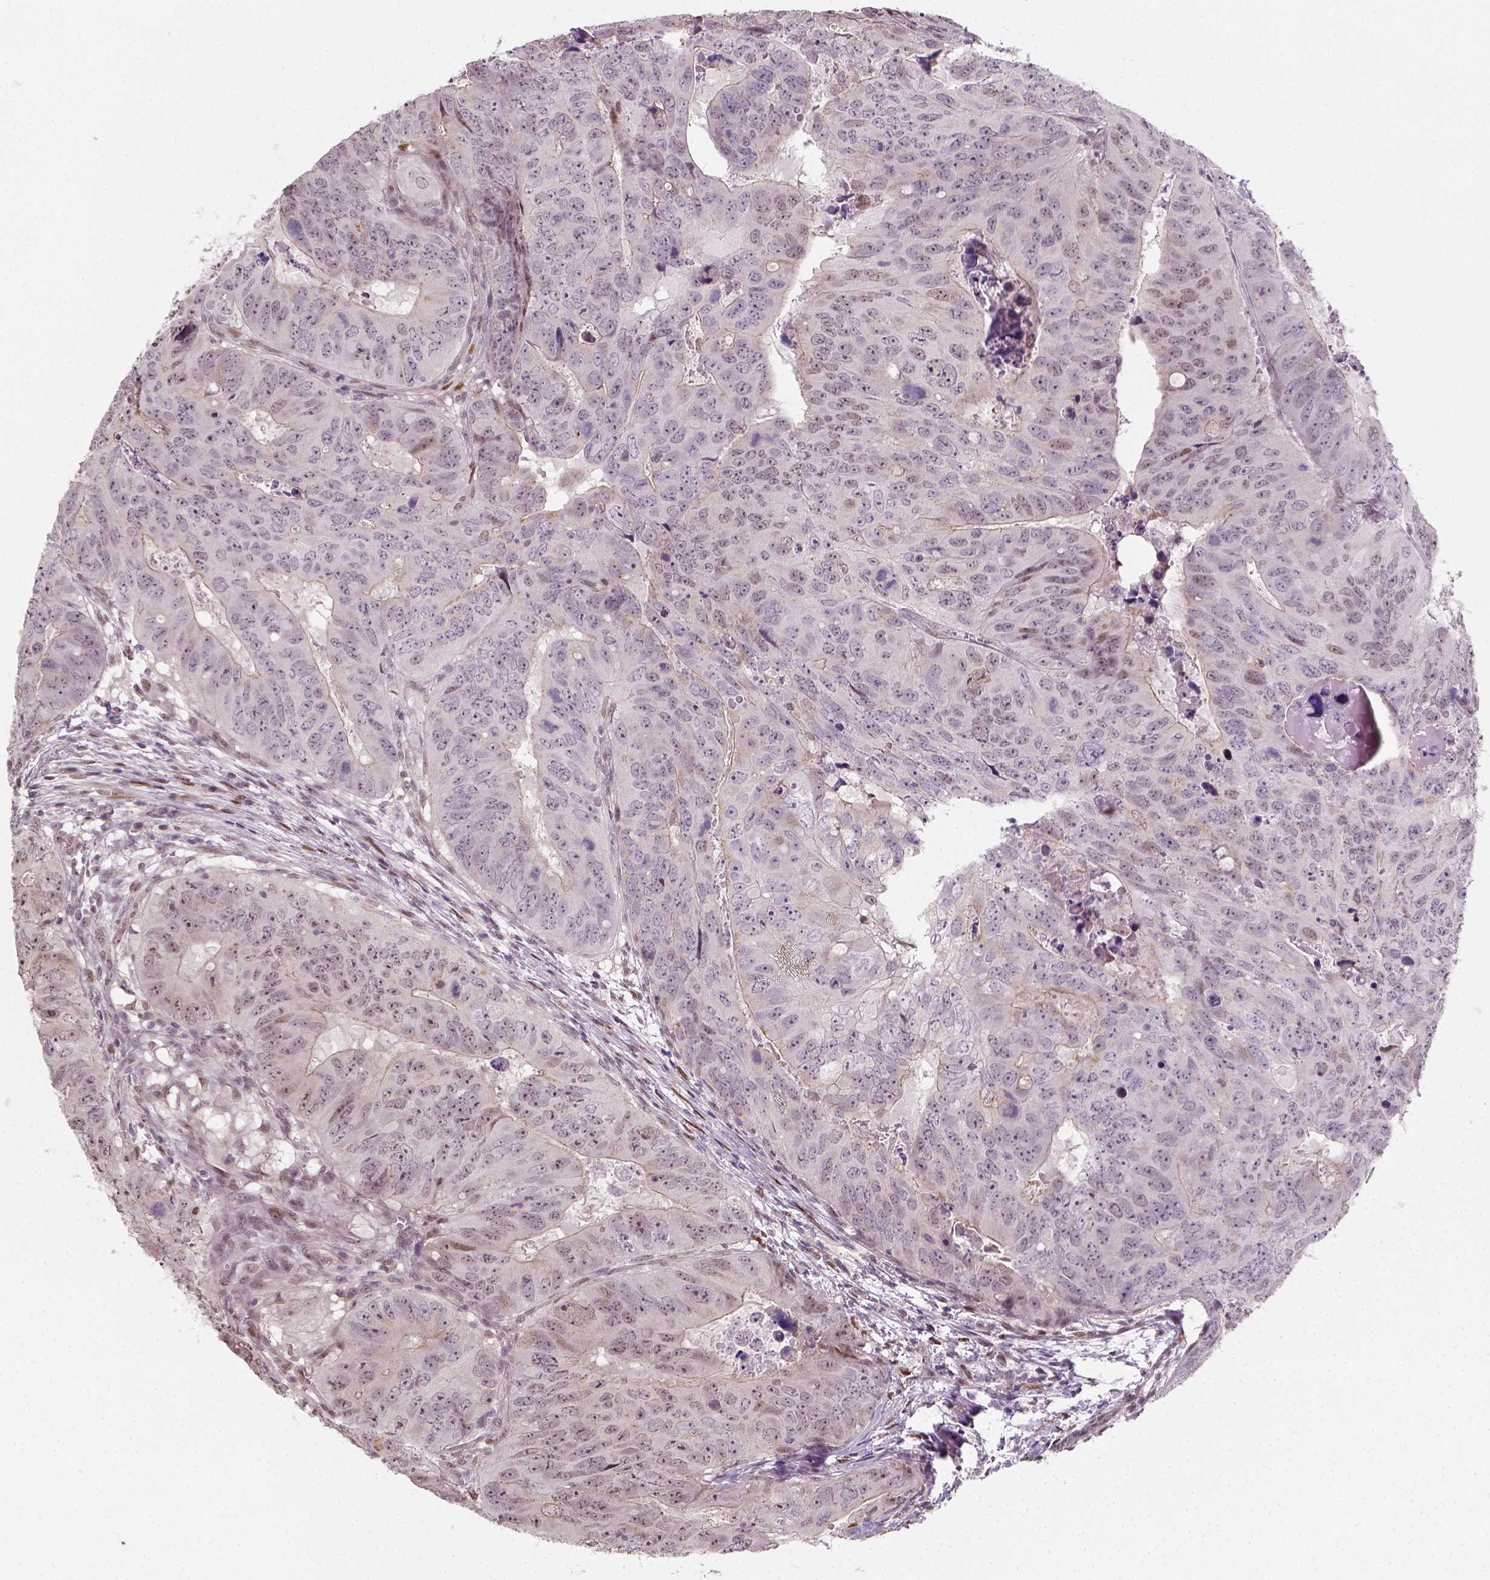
{"staining": {"intensity": "weak", "quantity": "25%-75%", "location": "nuclear"}, "tissue": "colorectal cancer", "cell_type": "Tumor cells", "image_type": "cancer", "snomed": [{"axis": "morphology", "description": "Adenocarcinoma, NOS"}, {"axis": "topography", "description": "Colon"}], "caption": "IHC image of neoplastic tissue: adenocarcinoma (colorectal) stained using IHC exhibits low levels of weak protein expression localized specifically in the nuclear of tumor cells, appearing as a nuclear brown color.", "gene": "C1orf112", "patient": {"sex": "male", "age": 79}}